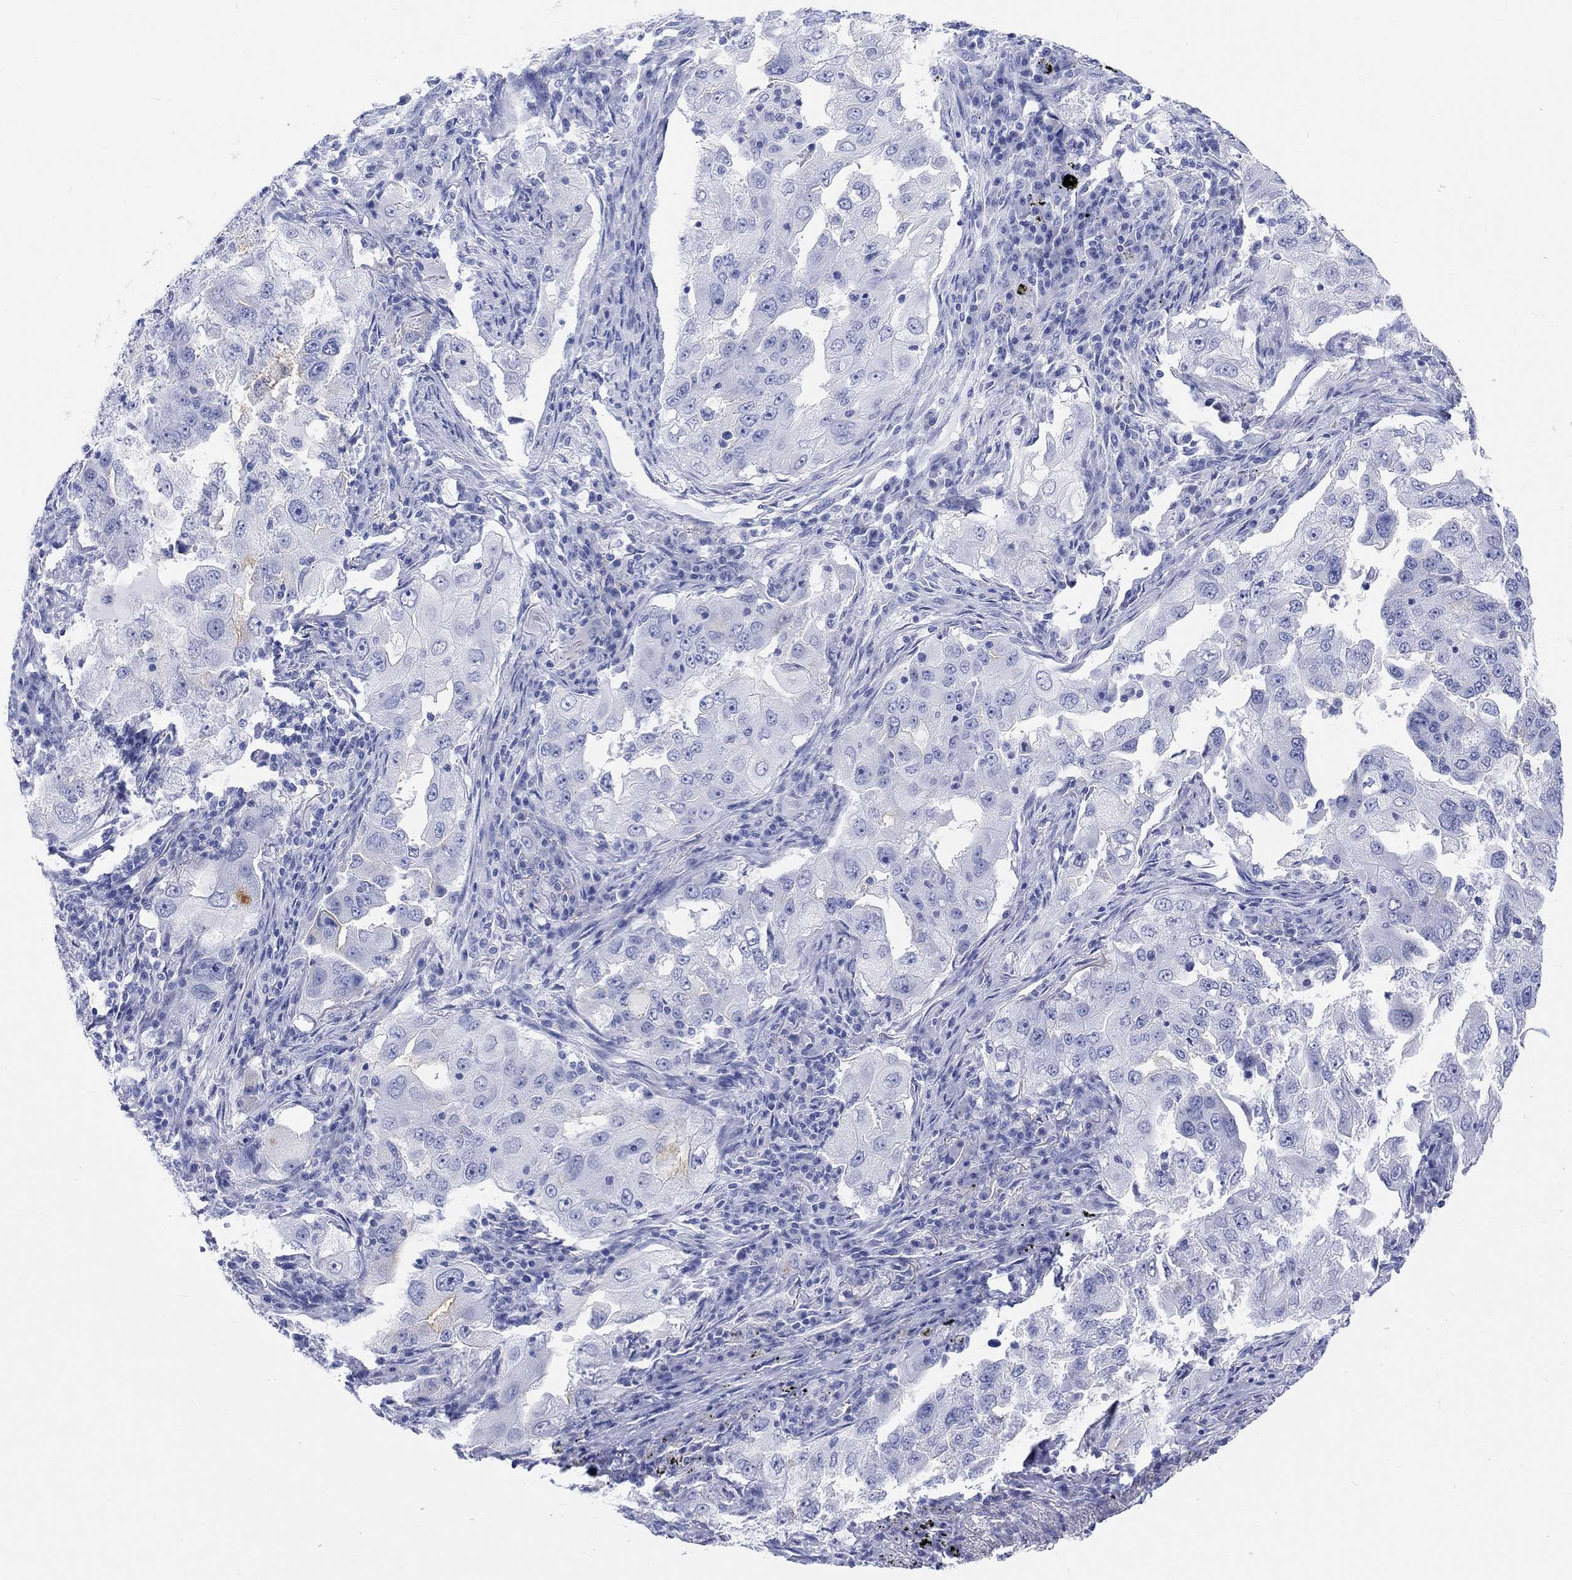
{"staining": {"intensity": "negative", "quantity": "none", "location": "none"}, "tissue": "lung cancer", "cell_type": "Tumor cells", "image_type": "cancer", "snomed": [{"axis": "morphology", "description": "Adenocarcinoma, NOS"}, {"axis": "topography", "description": "Lung"}], "caption": "This is a photomicrograph of IHC staining of lung adenocarcinoma, which shows no staining in tumor cells.", "gene": "XIRP2", "patient": {"sex": "female", "age": 61}}